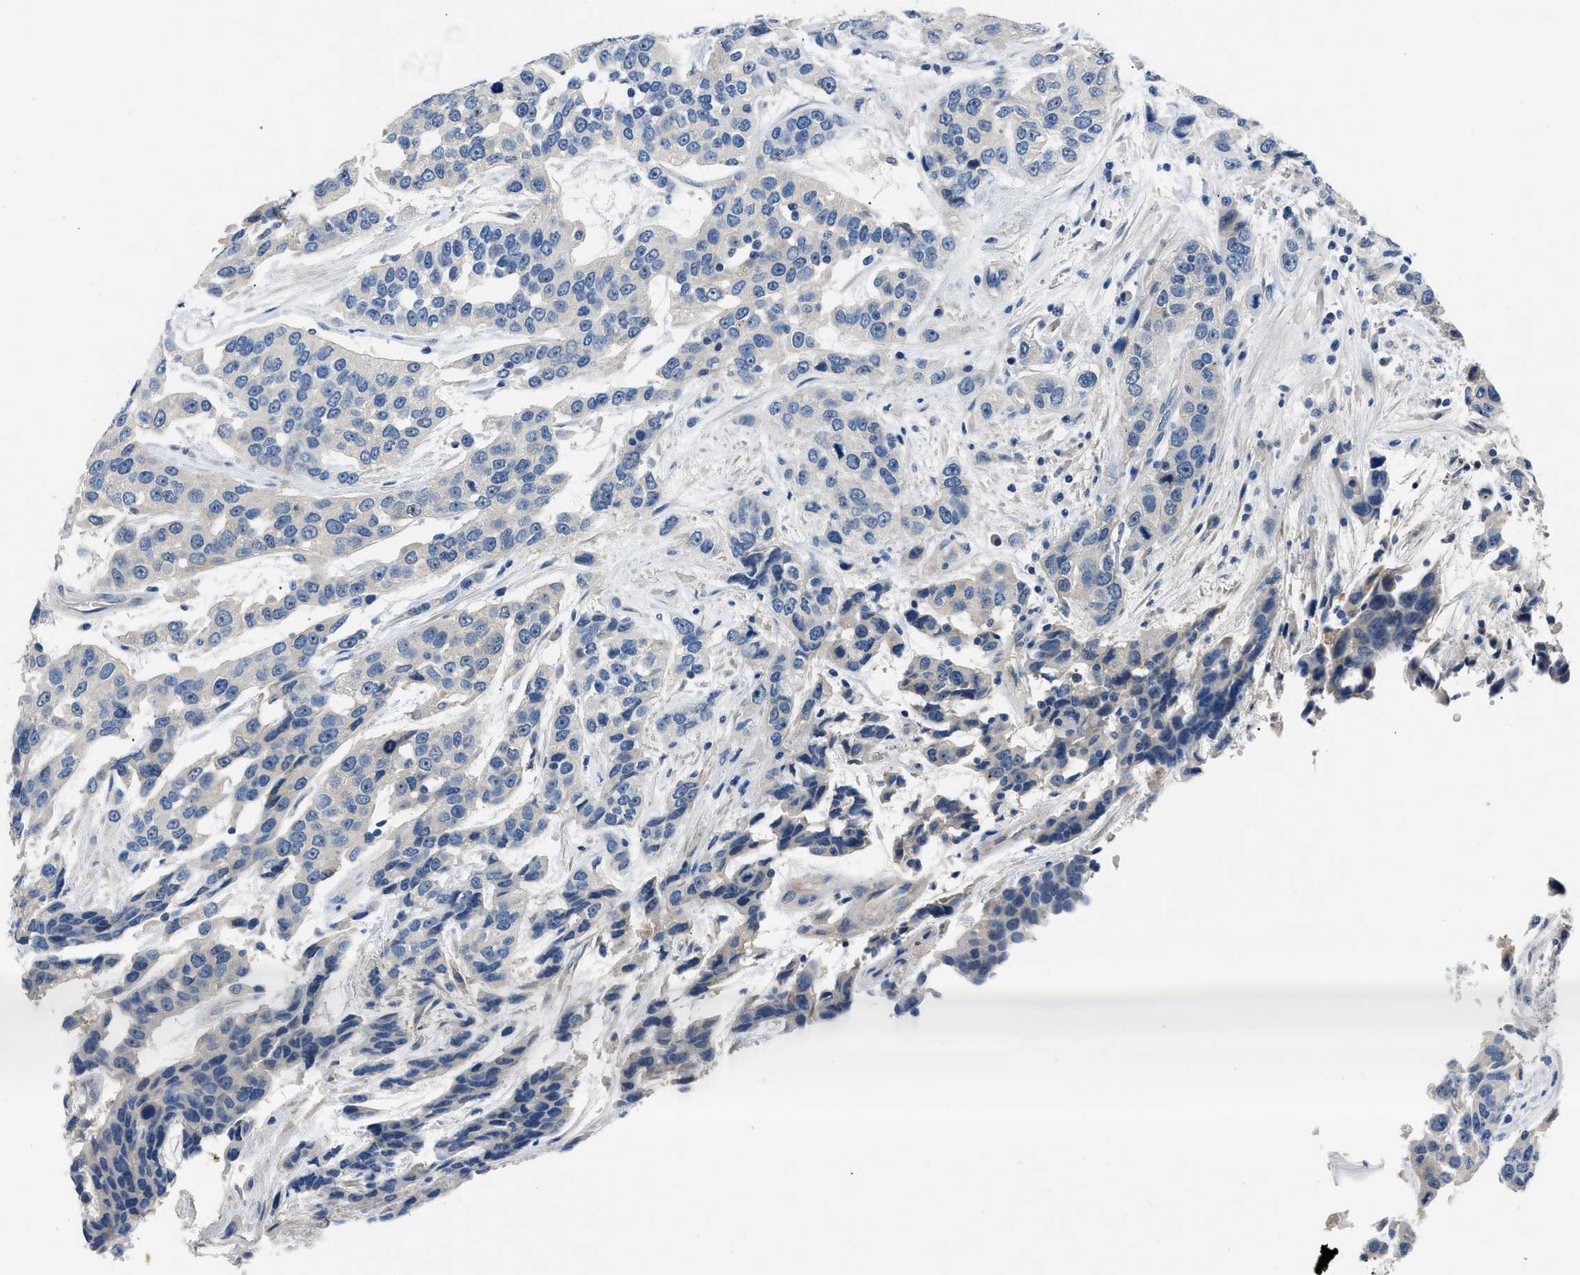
{"staining": {"intensity": "negative", "quantity": "none", "location": "none"}, "tissue": "urothelial cancer", "cell_type": "Tumor cells", "image_type": "cancer", "snomed": [{"axis": "morphology", "description": "Urothelial carcinoma, High grade"}, {"axis": "topography", "description": "Urinary bladder"}], "caption": "An immunohistochemistry image of high-grade urothelial carcinoma is shown. There is no staining in tumor cells of high-grade urothelial carcinoma.", "gene": "DNAAF5", "patient": {"sex": "female", "age": 80}}